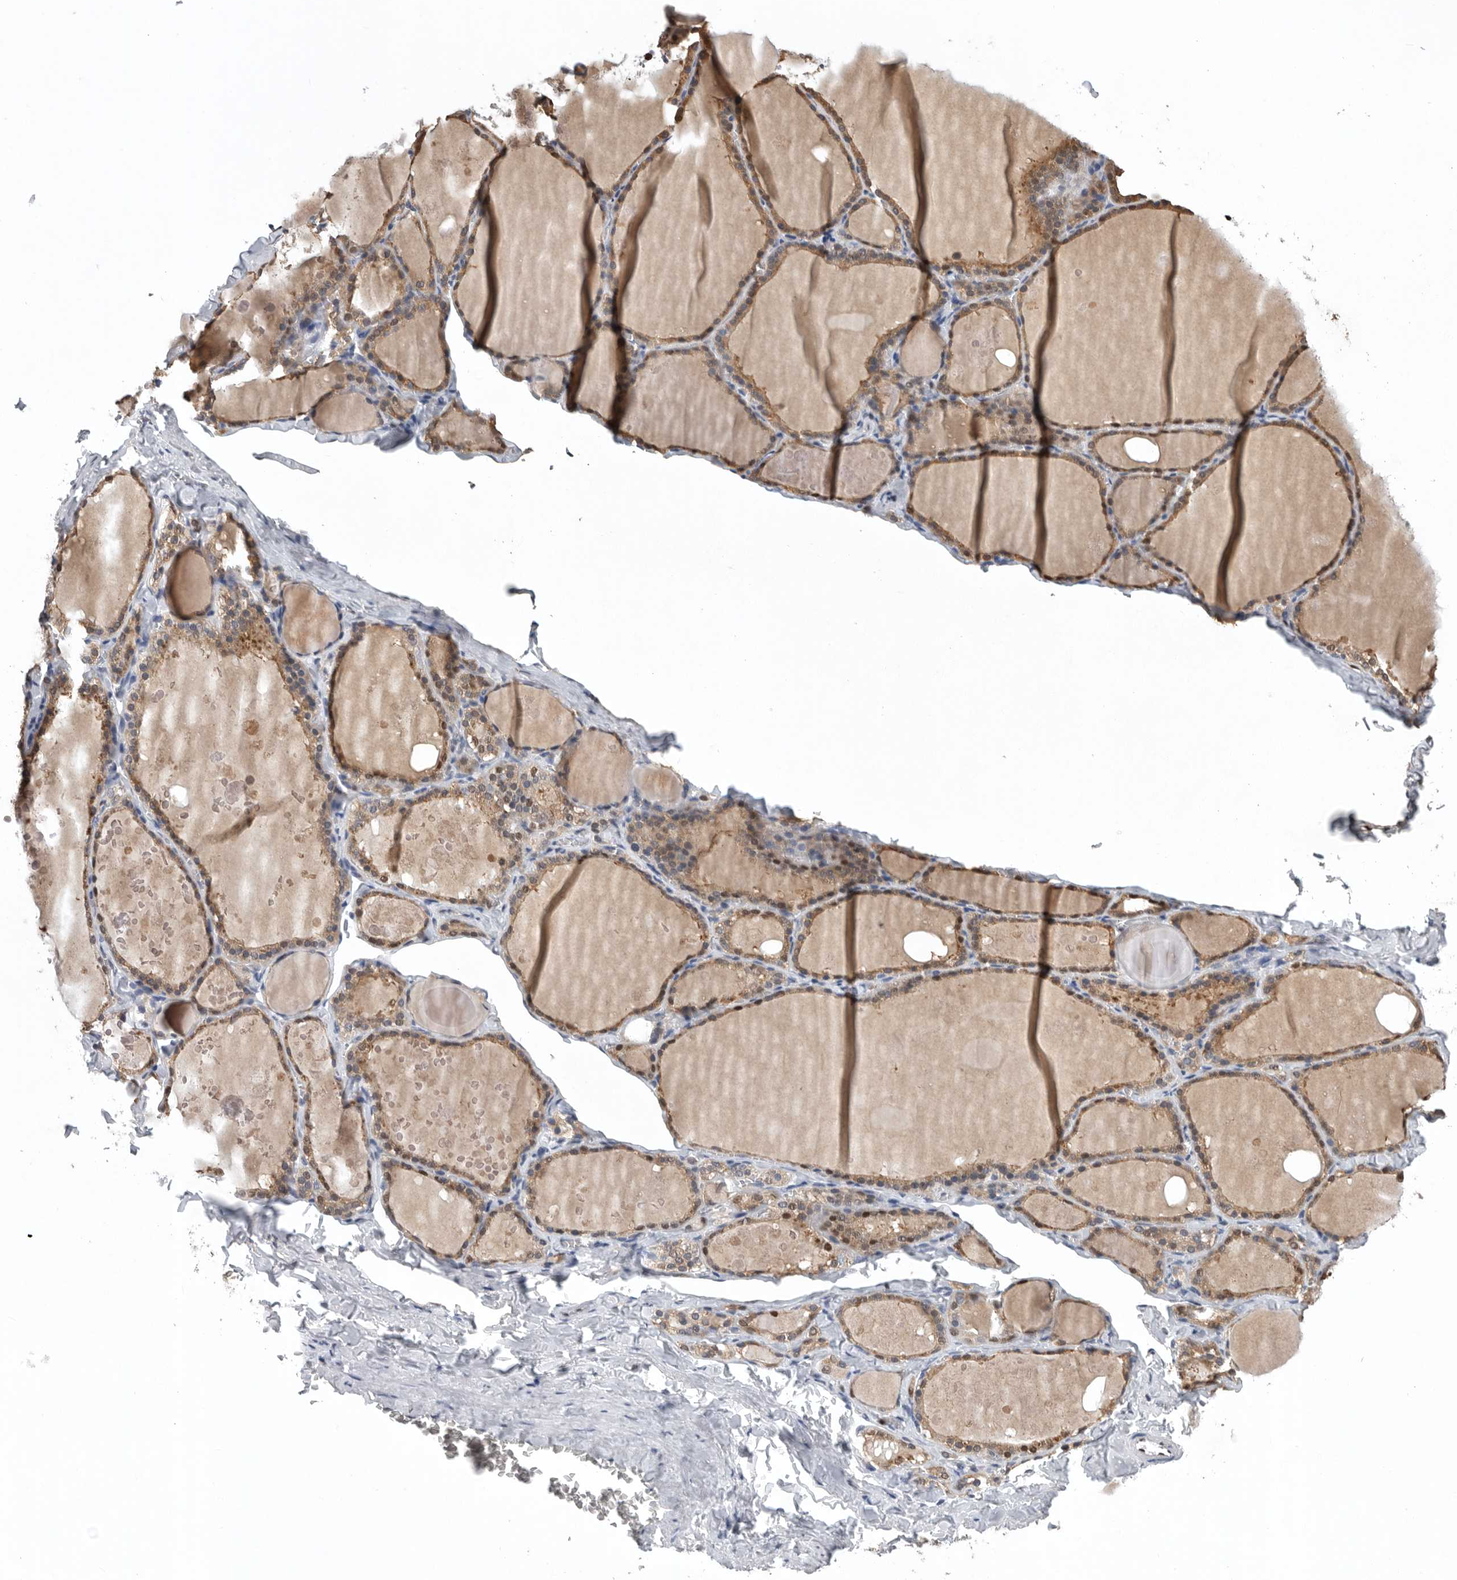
{"staining": {"intensity": "strong", "quantity": ">75%", "location": "cytoplasmic/membranous,nuclear"}, "tissue": "thyroid gland", "cell_type": "Glandular cells", "image_type": "normal", "snomed": [{"axis": "morphology", "description": "Normal tissue, NOS"}, {"axis": "topography", "description": "Thyroid gland"}], "caption": "IHC (DAB) staining of normal thyroid gland exhibits strong cytoplasmic/membranous,nuclear protein expression in approximately >75% of glandular cells. The staining was performed using DAB (3,3'-diaminobenzidine) to visualize the protein expression in brown, while the nuclei were stained in blue with hematoxylin (Magnification: 20x).", "gene": "PDCD4", "patient": {"sex": "male", "age": 56}}